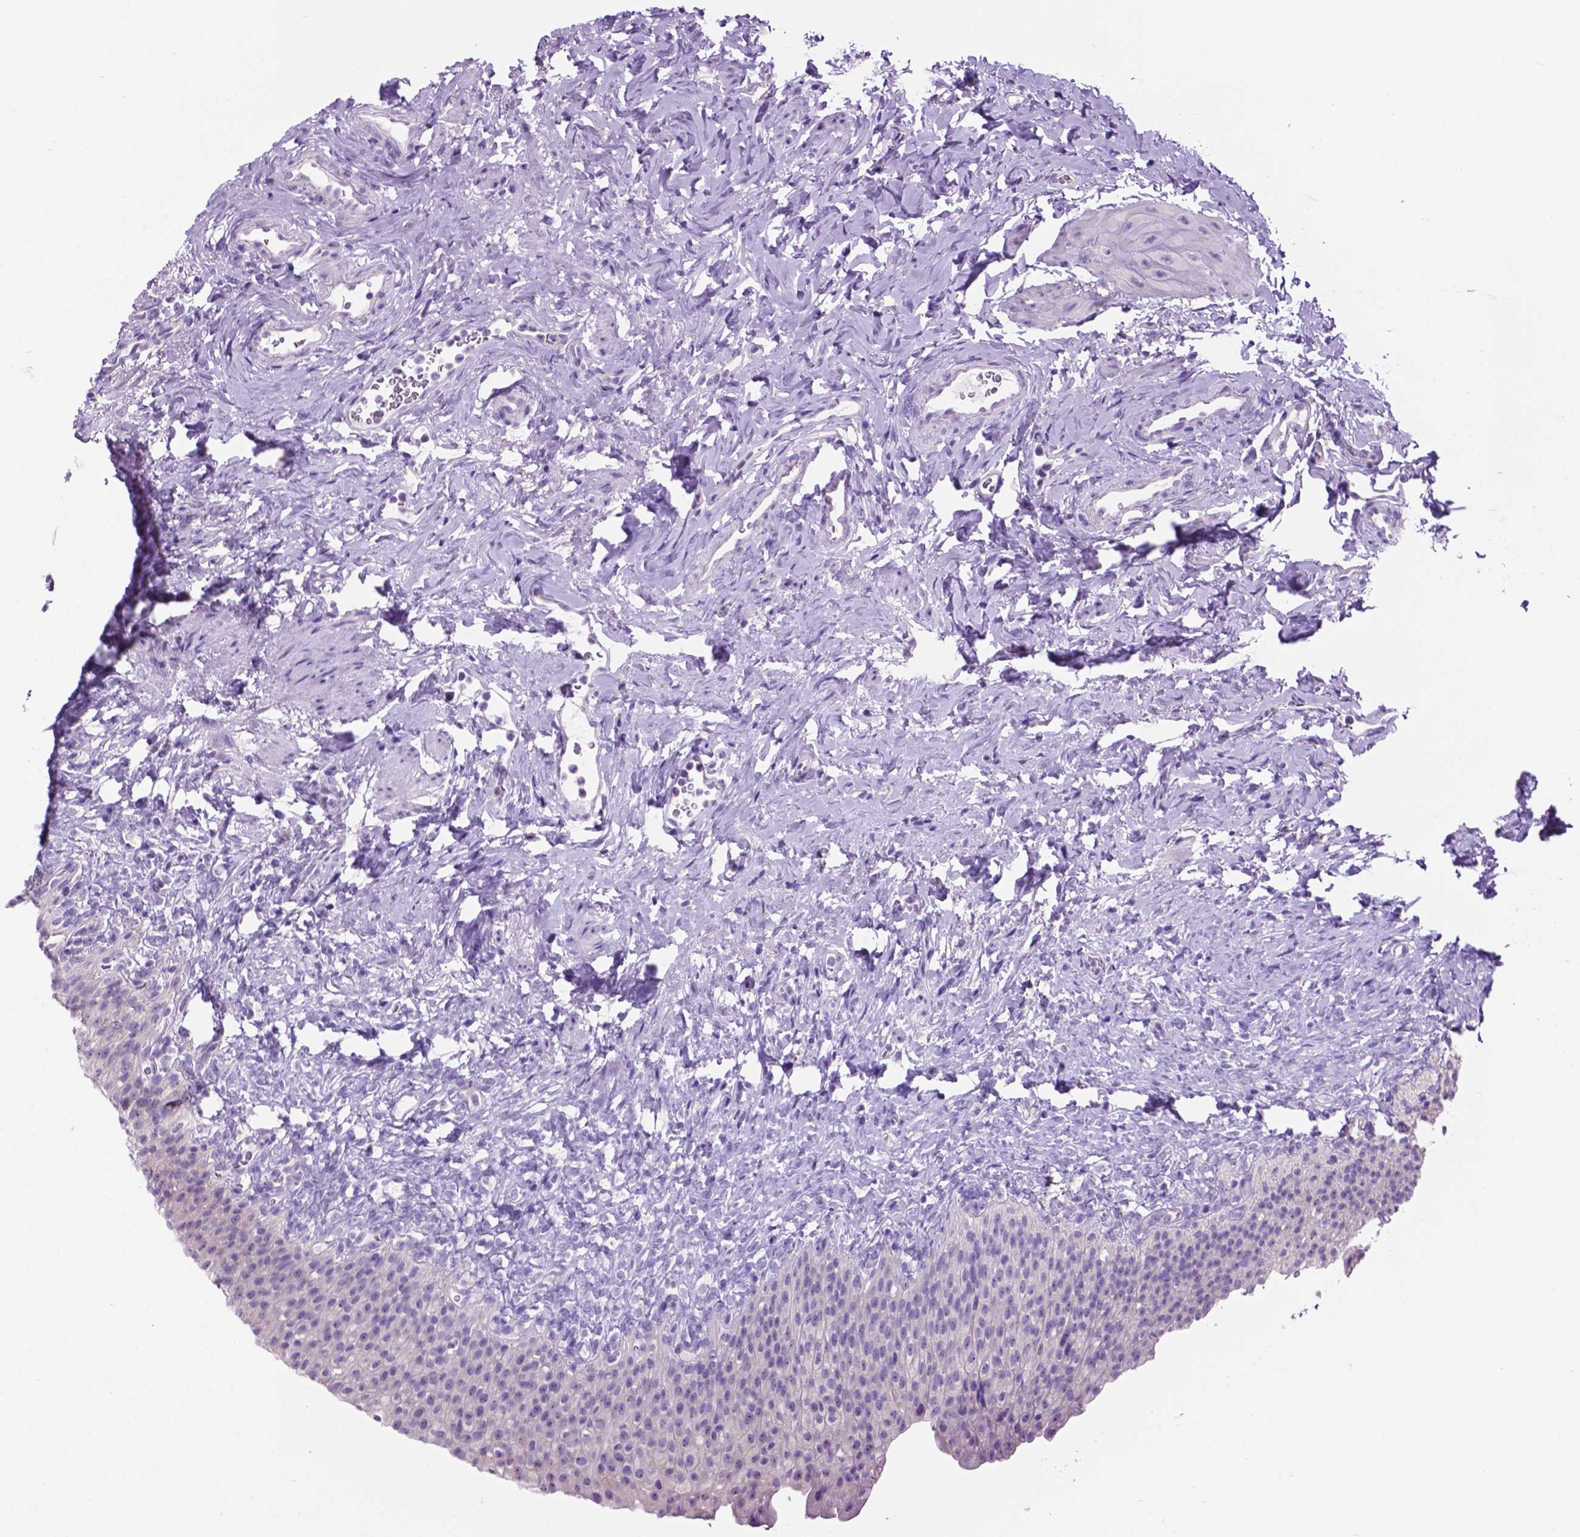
{"staining": {"intensity": "negative", "quantity": "none", "location": "none"}, "tissue": "urinary bladder", "cell_type": "Urothelial cells", "image_type": "normal", "snomed": [{"axis": "morphology", "description": "Normal tissue, NOS"}, {"axis": "topography", "description": "Urinary bladder"}, {"axis": "topography", "description": "Prostate"}], "caption": "IHC of benign human urinary bladder reveals no expression in urothelial cells.", "gene": "SPDYA", "patient": {"sex": "male", "age": 76}}